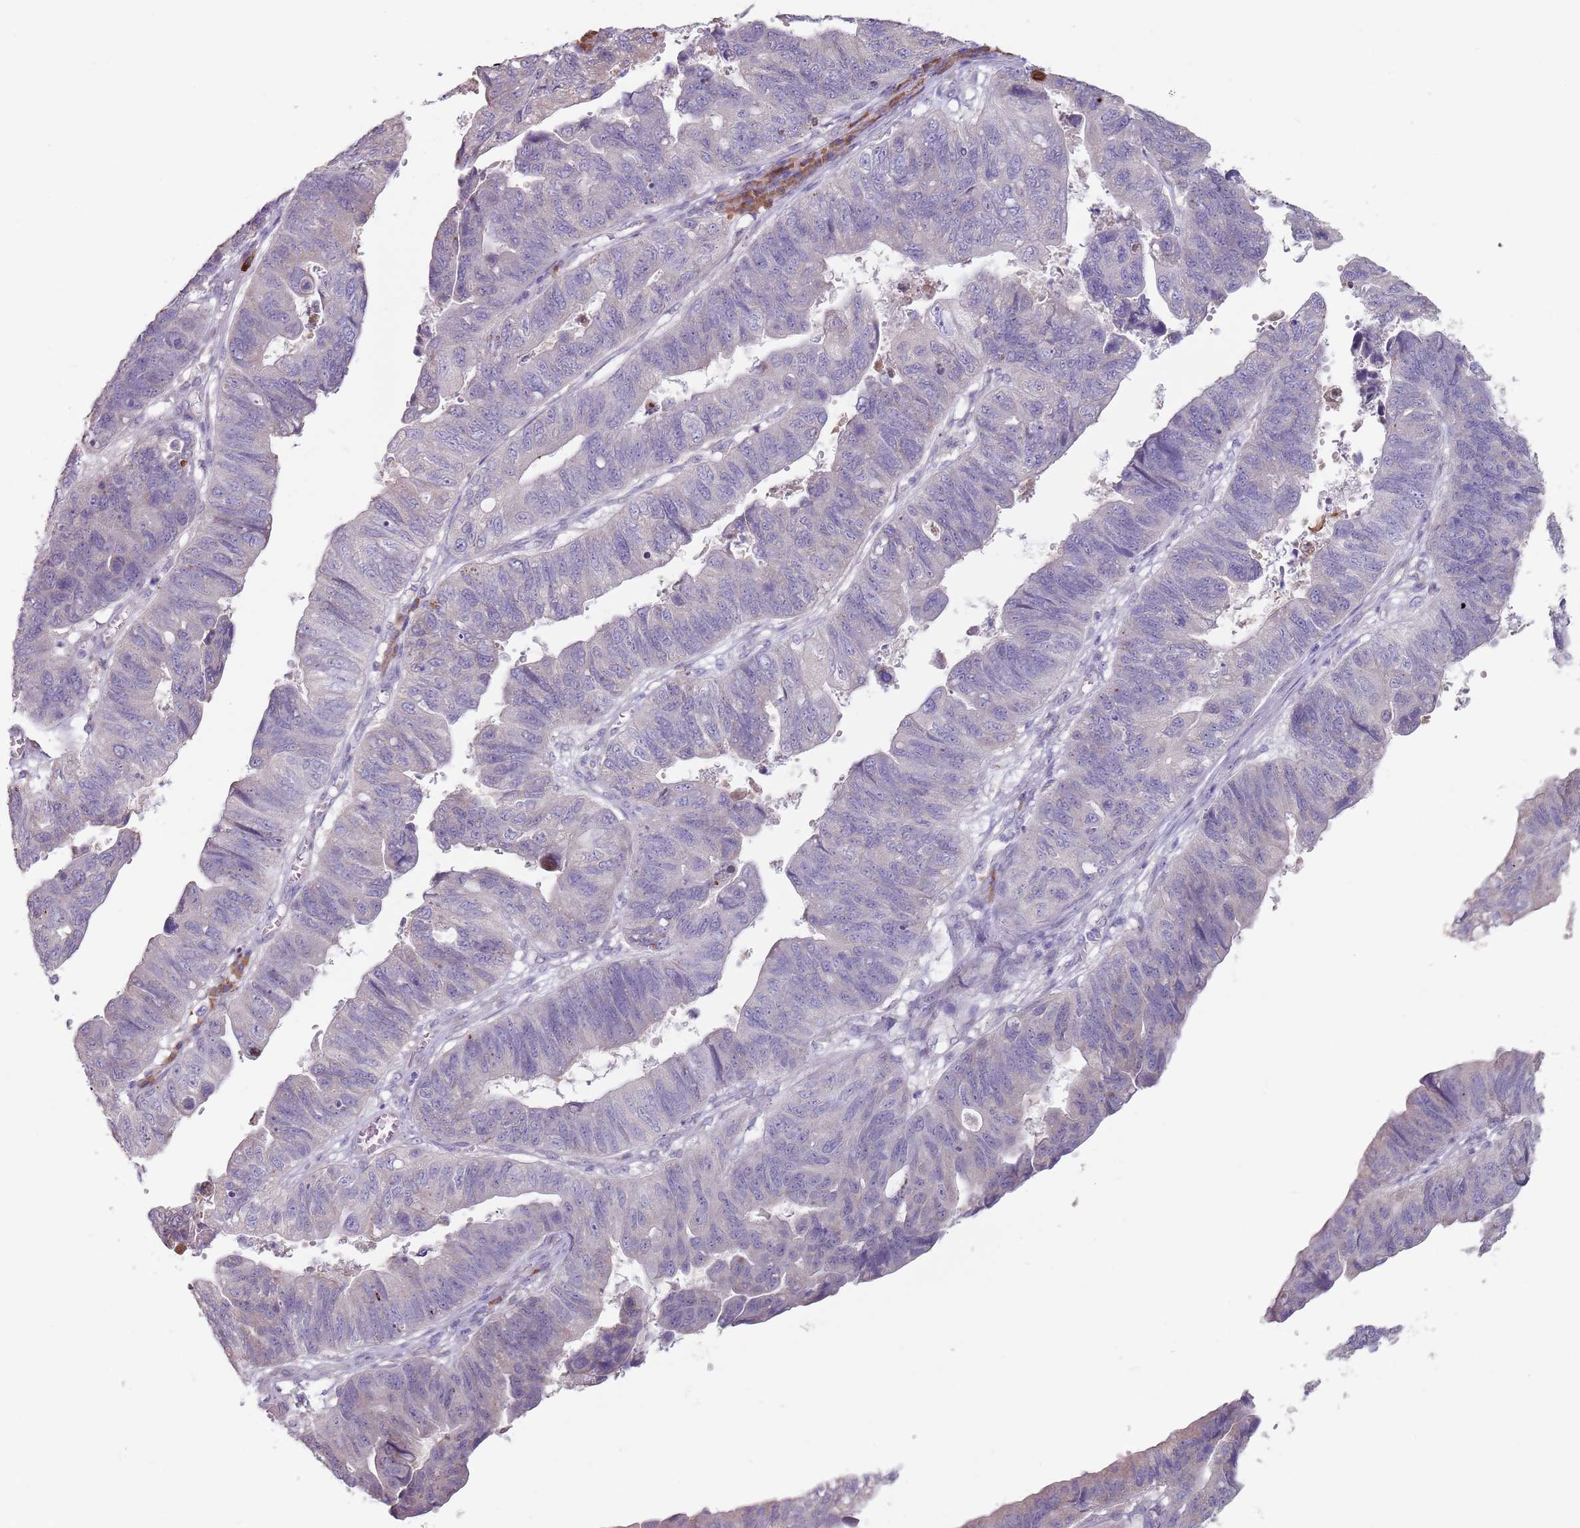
{"staining": {"intensity": "negative", "quantity": "none", "location": "none"}, "tissue": "stomach cancer", "cell_type": "Tumor cells", "image_type": "cancer", "snomed": [{"axis": "morphology", "description": "Adenocarcinoma, NOS"}, {"axis": "topography", "description": "Stomach"}], "caption": "Immunohistochemical staining of human stomach adenocarcinoma displays no significant expression in tumor cells. Brightfield microscopy of IHC stained with DAB (3,3'-diaminobenzidine) (brown) and hematoxylin (blue), captured at high magnification.", "gene": "DXO", "patient": {"sex": "male", "age": 59}}